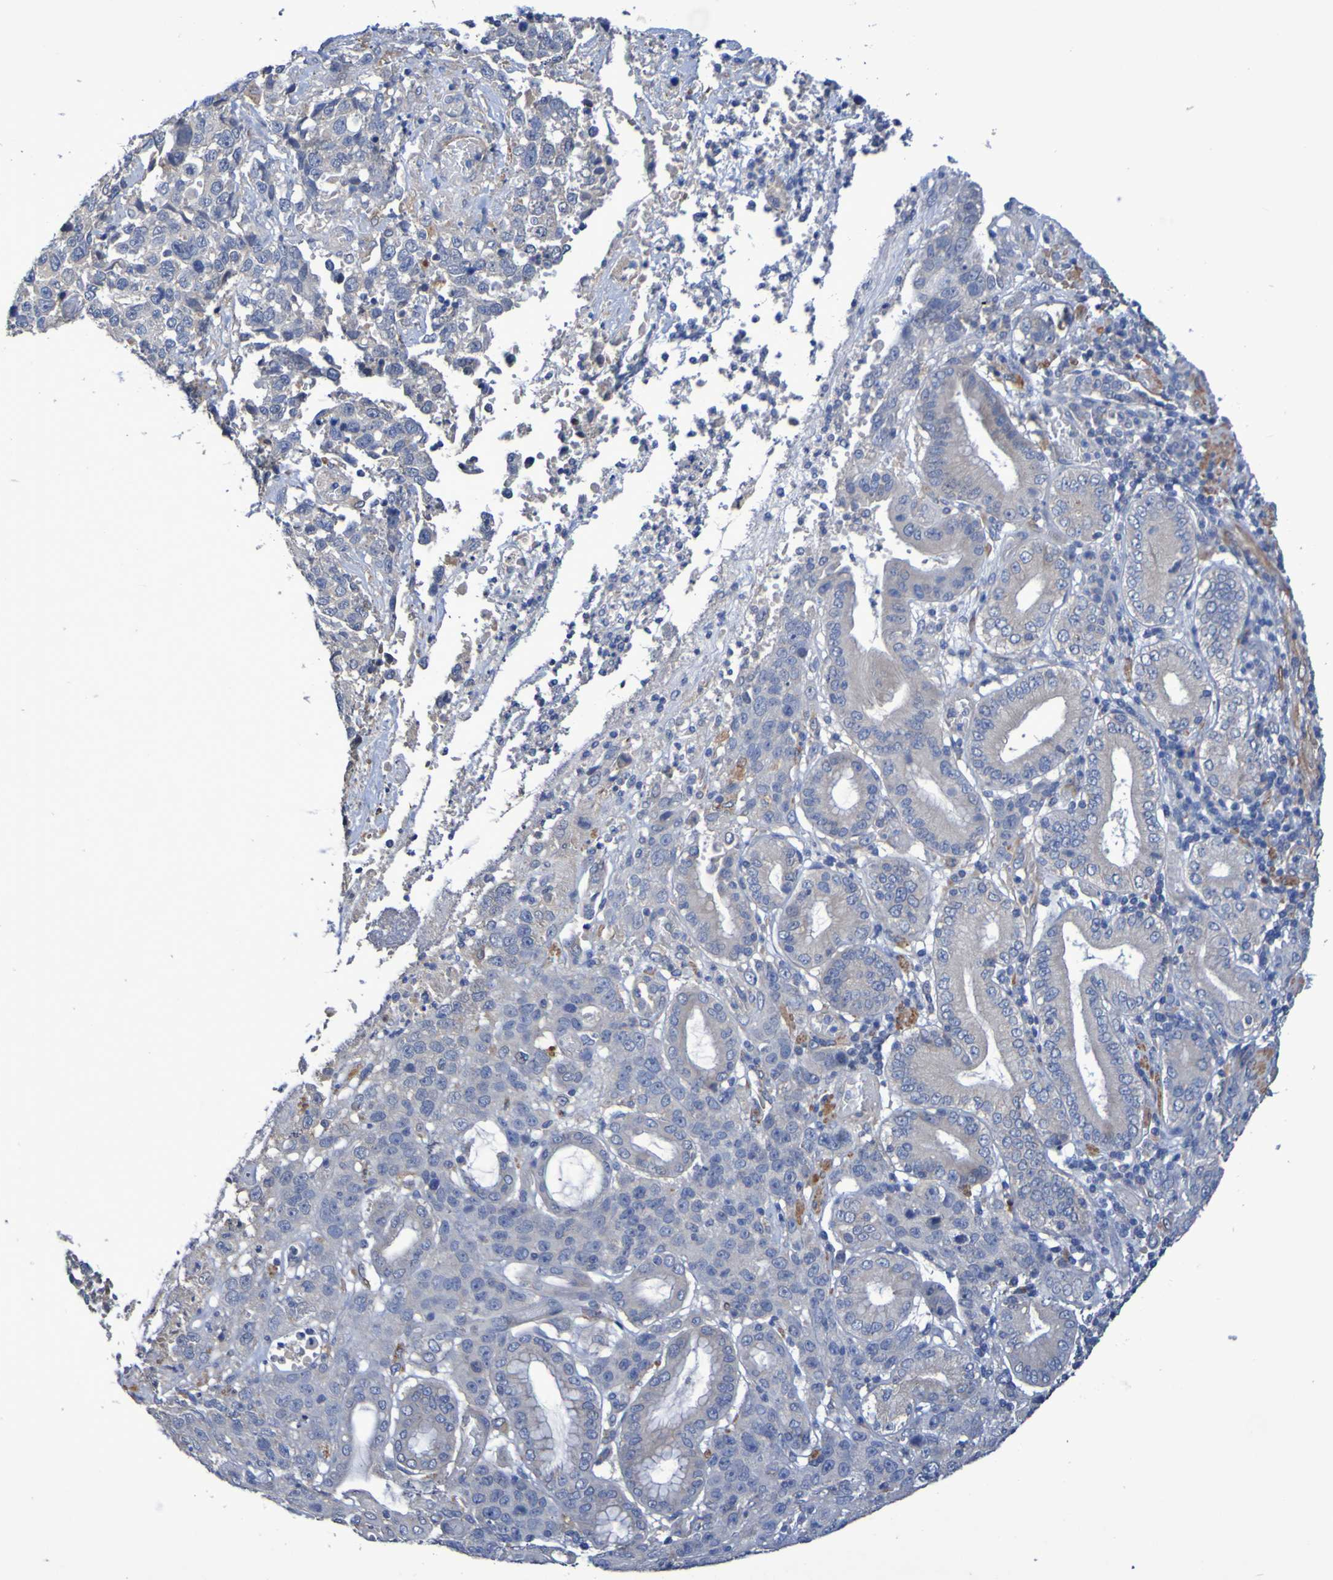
{"staining": {"intensity": "negative", "quantity": "none", "location": "none"}, "tissue": "stomach cancer", "cell_type": "Tumor cells", "image_type": "cancer", "snomed": [{"axis": "morphology", "description": "Normal tissue, NOS"}, {"axis": "morphology", "description": "Adenocarcinoma, NOS"}, {"axis": "topography", "description": "Stomach"}], "caption": "High magnification brightfield microscopy of stomach cancer (adenocarcinoma) stained with DAB (3,3'-diaminobenzidine) (brown) and counterstained with hematoxylin (blue): tumor cells show no significant staining.", "gene": "SRPRB", "patient": {"sex": "male", "age": 48}}